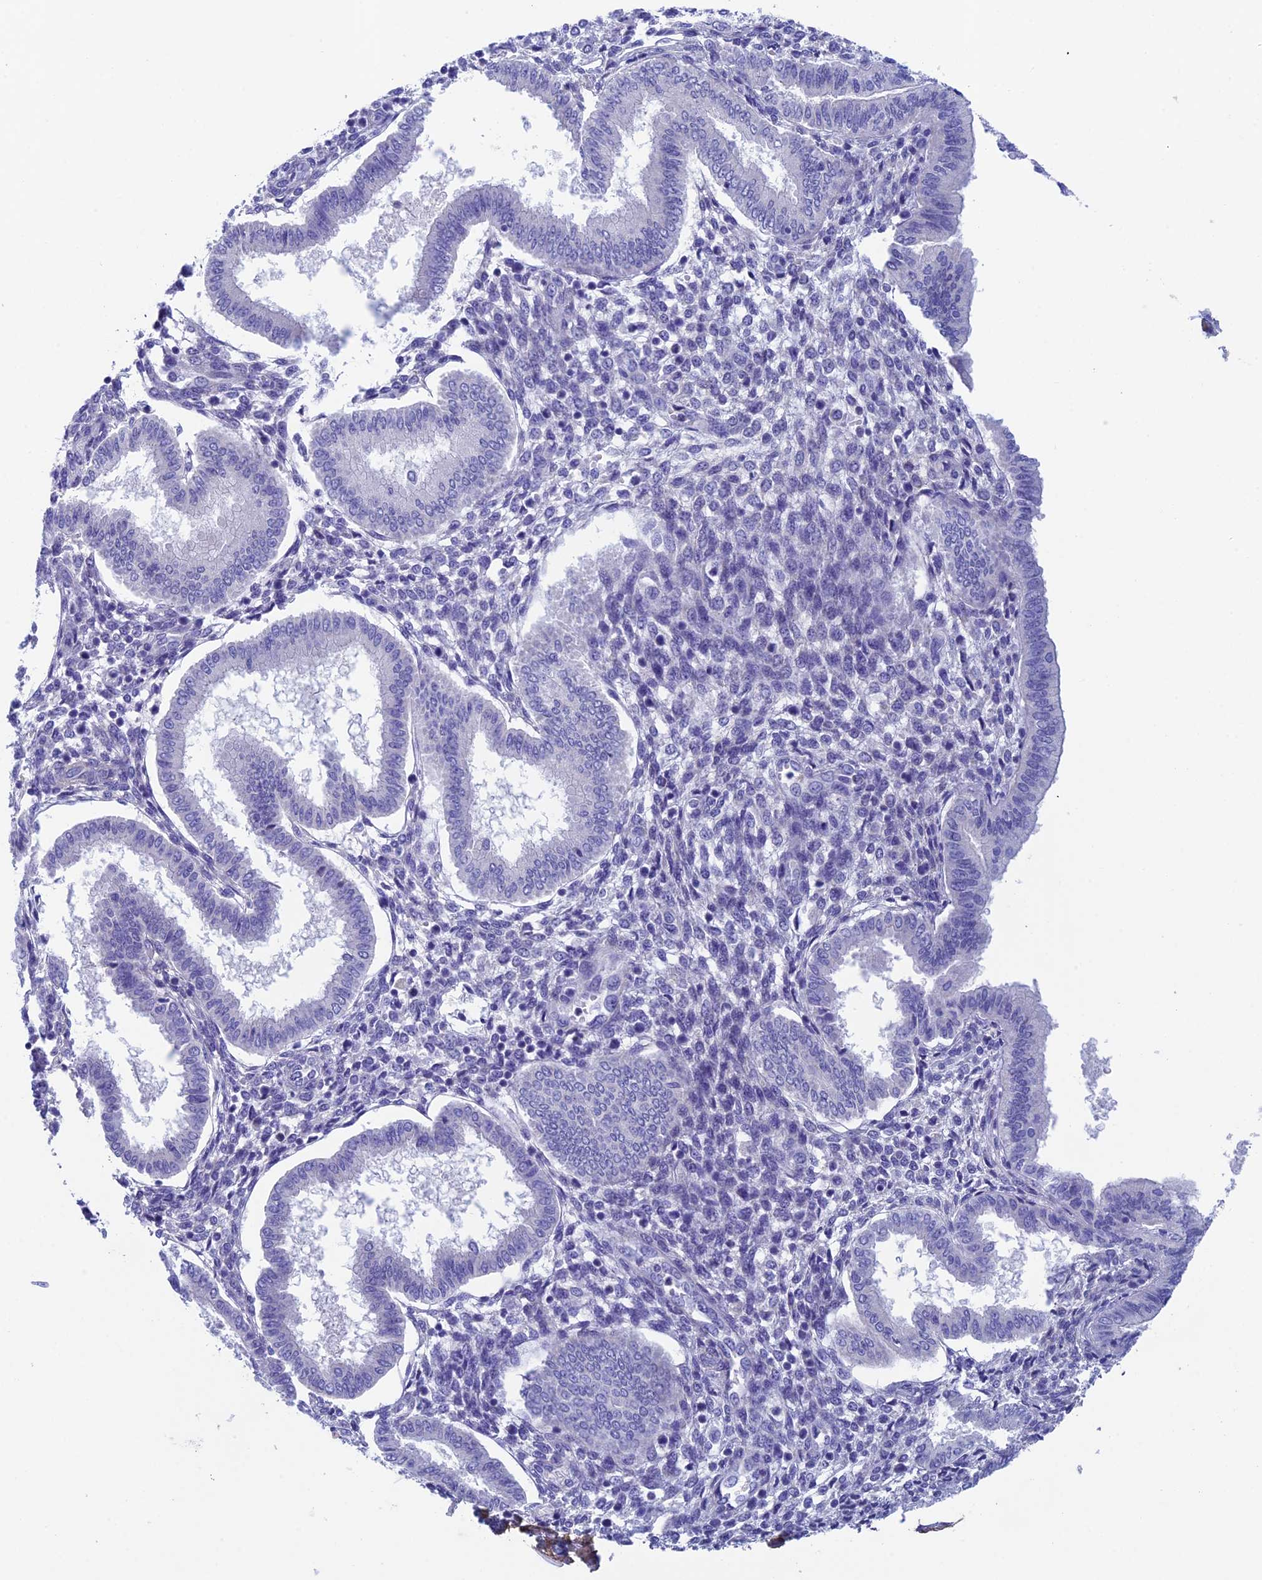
{"staining": {"intensity": "negative", "quantity": "none", "location": "none"}, "tissue": "endometrium", "cell_type": "Cells in endometrial stroma", "image_type": "normal", "snomed": [{"axis": "morphology", "description": "Normal tissue, NOS"}, {"axis": "topography", "description": "Endometrium"}], "caption": "A histopathology image of endometrium stained for a protein displays no brown staining in cells in endometrial stroma.", "gene": "ADH7", "patient": {"sex": "female", "age": 24}}